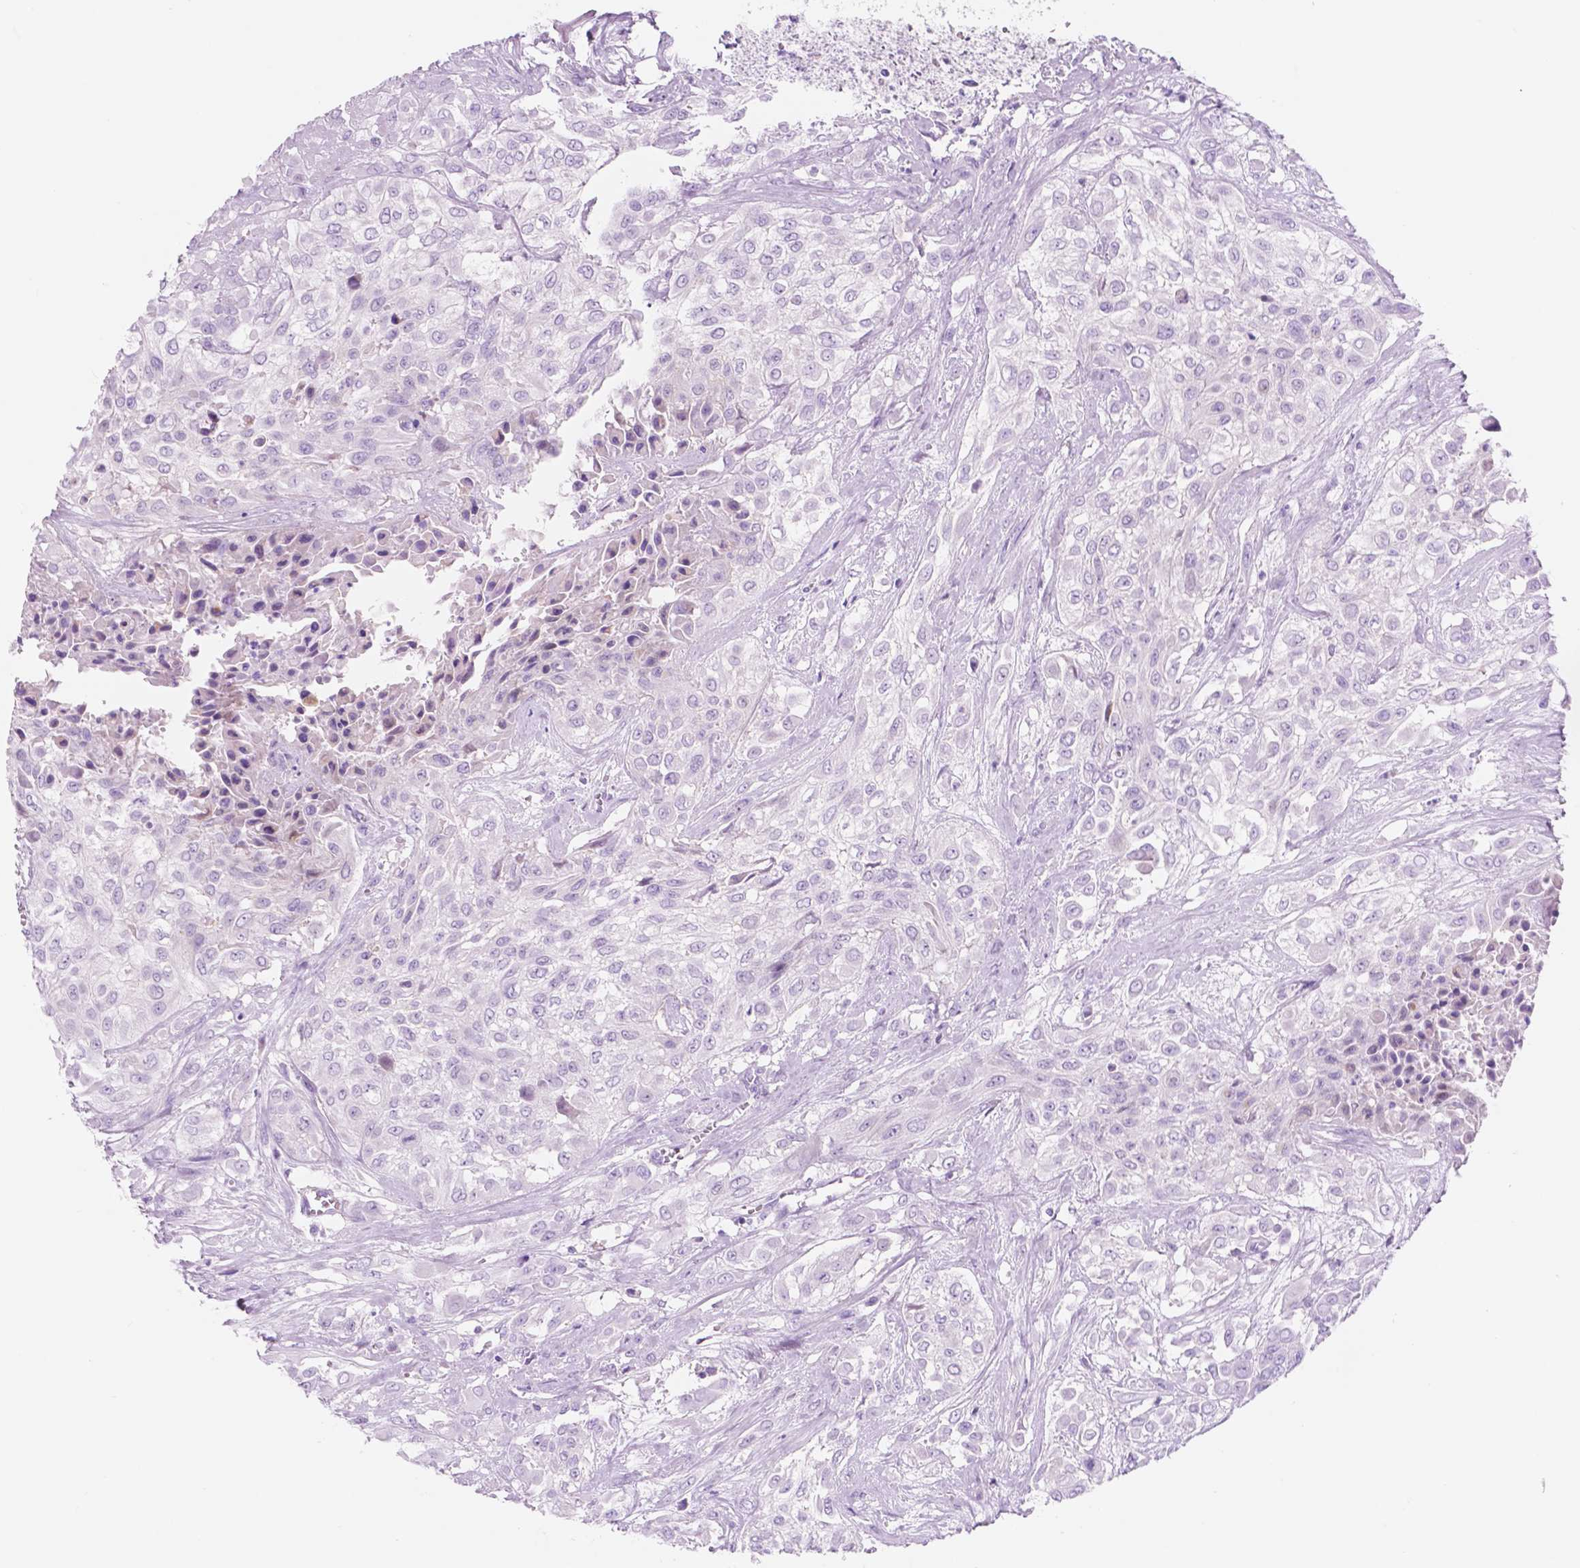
{"staining": {"intensity": "negative", "quantity": "none", "location": "none"}, "tissue": "urothelial cancer", "cell_type": "Tumor cells", "image_type": "cancer", "snomed": [{"axis": "morphology", "description": "Urothelial carcinoma, High grade"}, {"axis": "topography", "description": "Urinary bladder"}], "caption": "Micrograph shows no protein positivity in tumor cells of urothelial carcinoma (high-grade) tissue.", "gene": "CUZD1", "patient": {"sex": "male", "age": 57}}